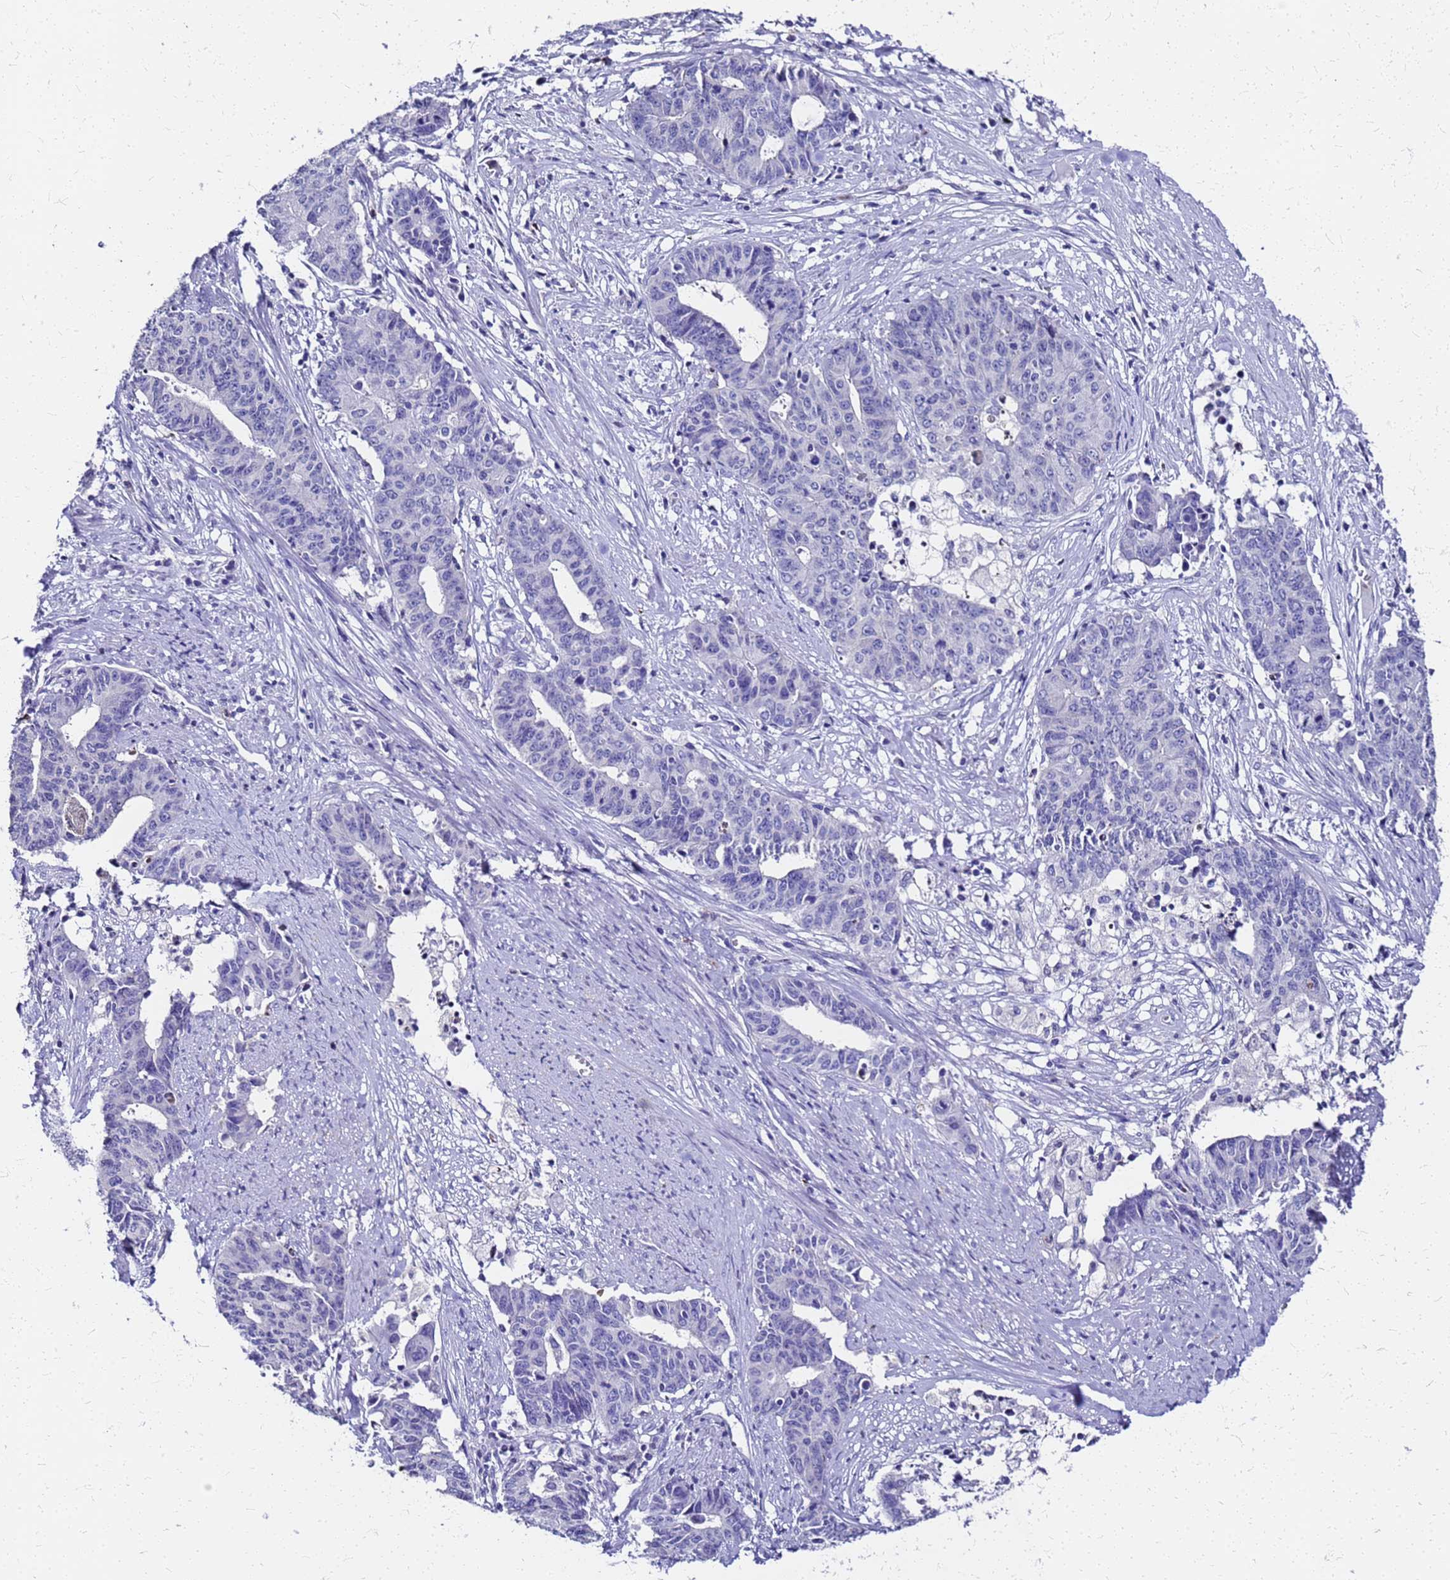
{"staining": {"intensity": "negative", "quantity": "none", "location": "none"}, "tissue": "endometrial cancer", "cell_type": "Tumor cells", "image_type": "cancer", "snomed": [{"axis": "morphology", "description": "Adenocarcinoma, NOS"}, {"axis": "topography", "description": "Endometrium"}], "caption": "Endometrial cancer (adenocarcinoma) was stained to show a protein in brown. There is no significant staining in tumor cells.", "gene": "SMIM21", "patient": {"sex": "female", "age": 59}}